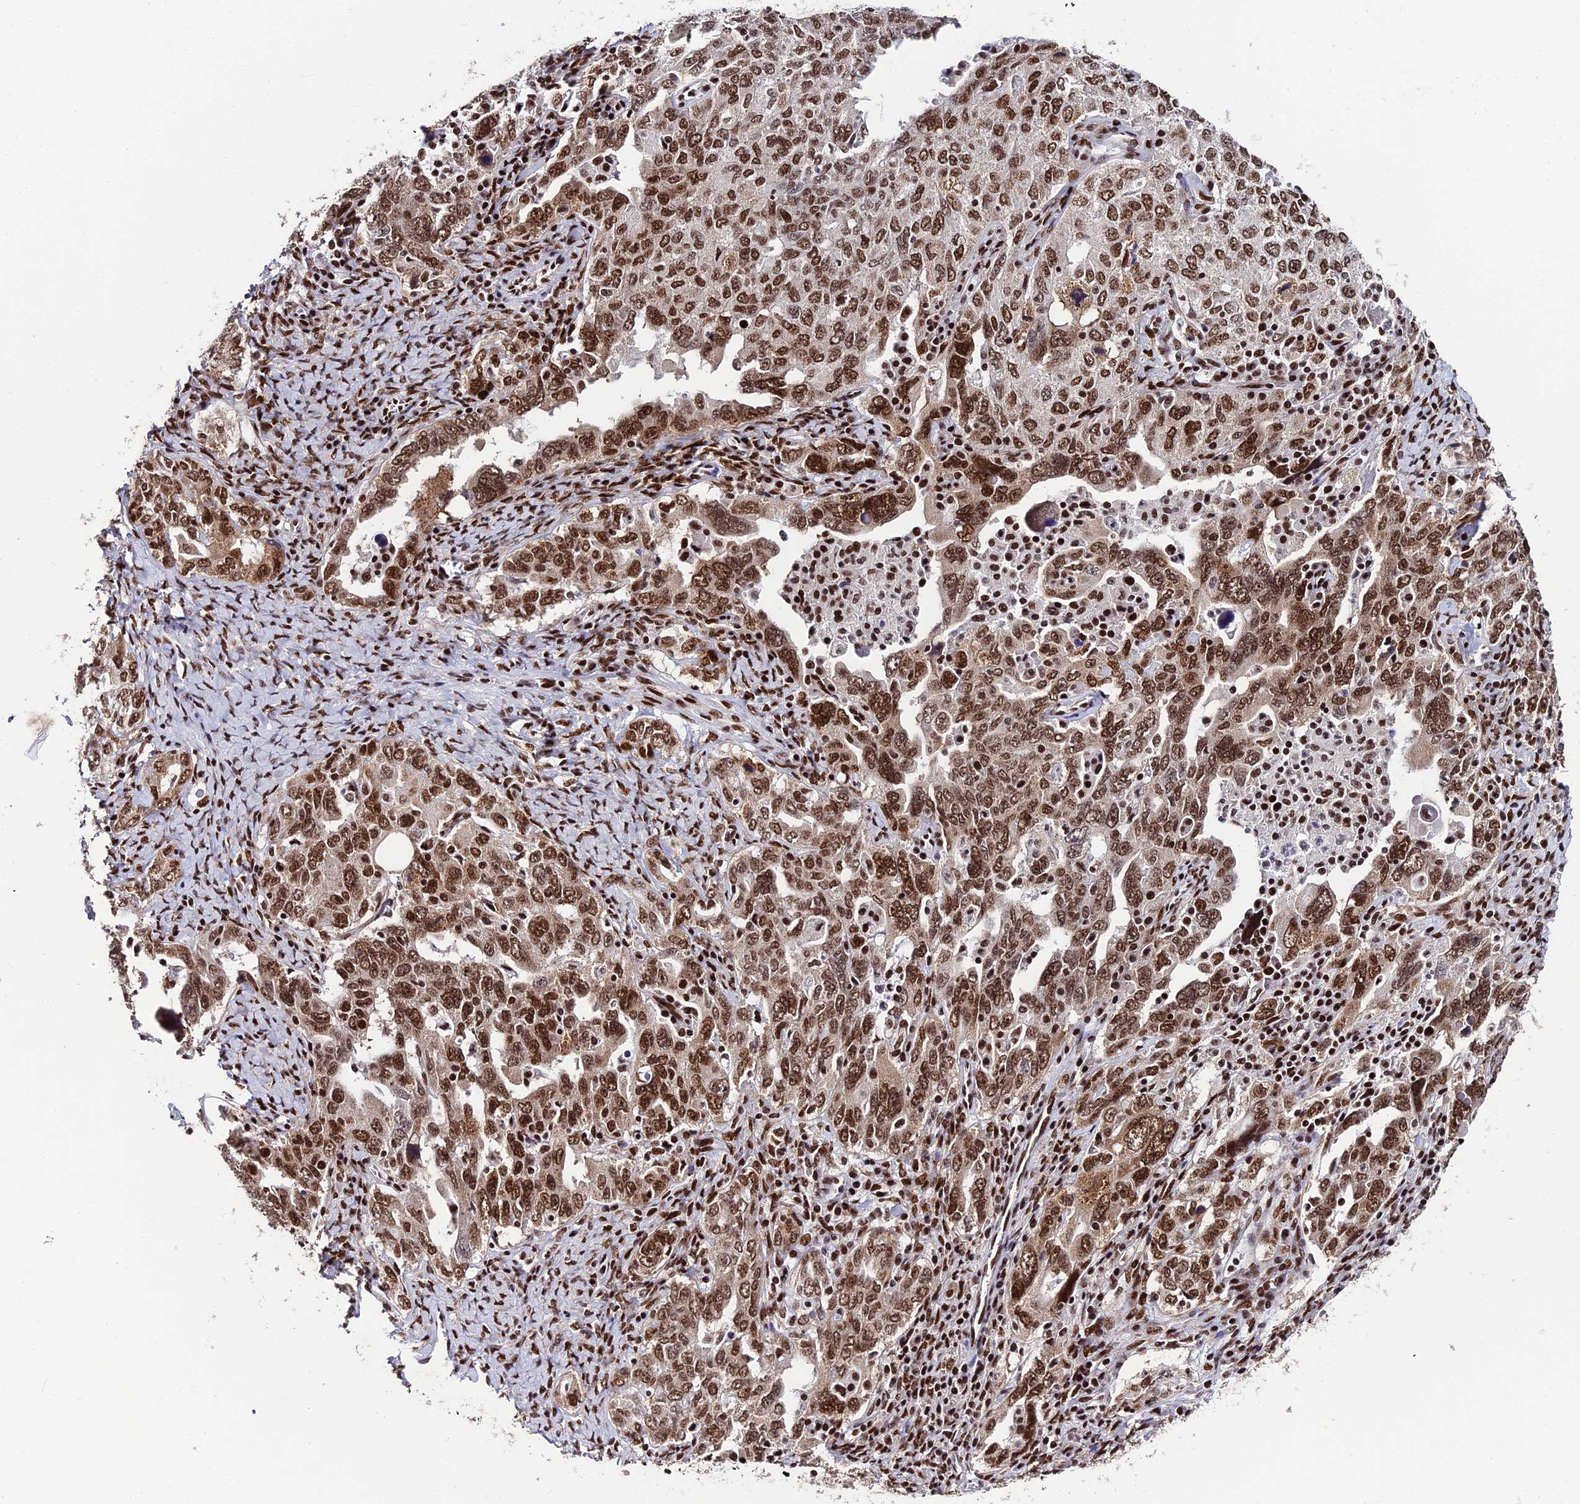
{"staining": {"intensity": "moderate", "quantity": ">75%", "location": "nuclear"}, "tissue": "ovarian cancer", "cell_type": "Tumor cells", "image_type": "cancer", "snomed": [{"axis": "morphology", "description": "Carcinoma, endometroid"}, {"axis": "topography", "description": "Ovary"}], "caption": "A histopathology image of endometroid carcinoma (ovarian) stained for a protein demonstrates moderate nuclear brown staining in tumor cells. (Brightfield microscopy of DAB IHC at high magnification).", "gene": "HNRNPH1", "patient": {"sex": "female", "age": 62}}